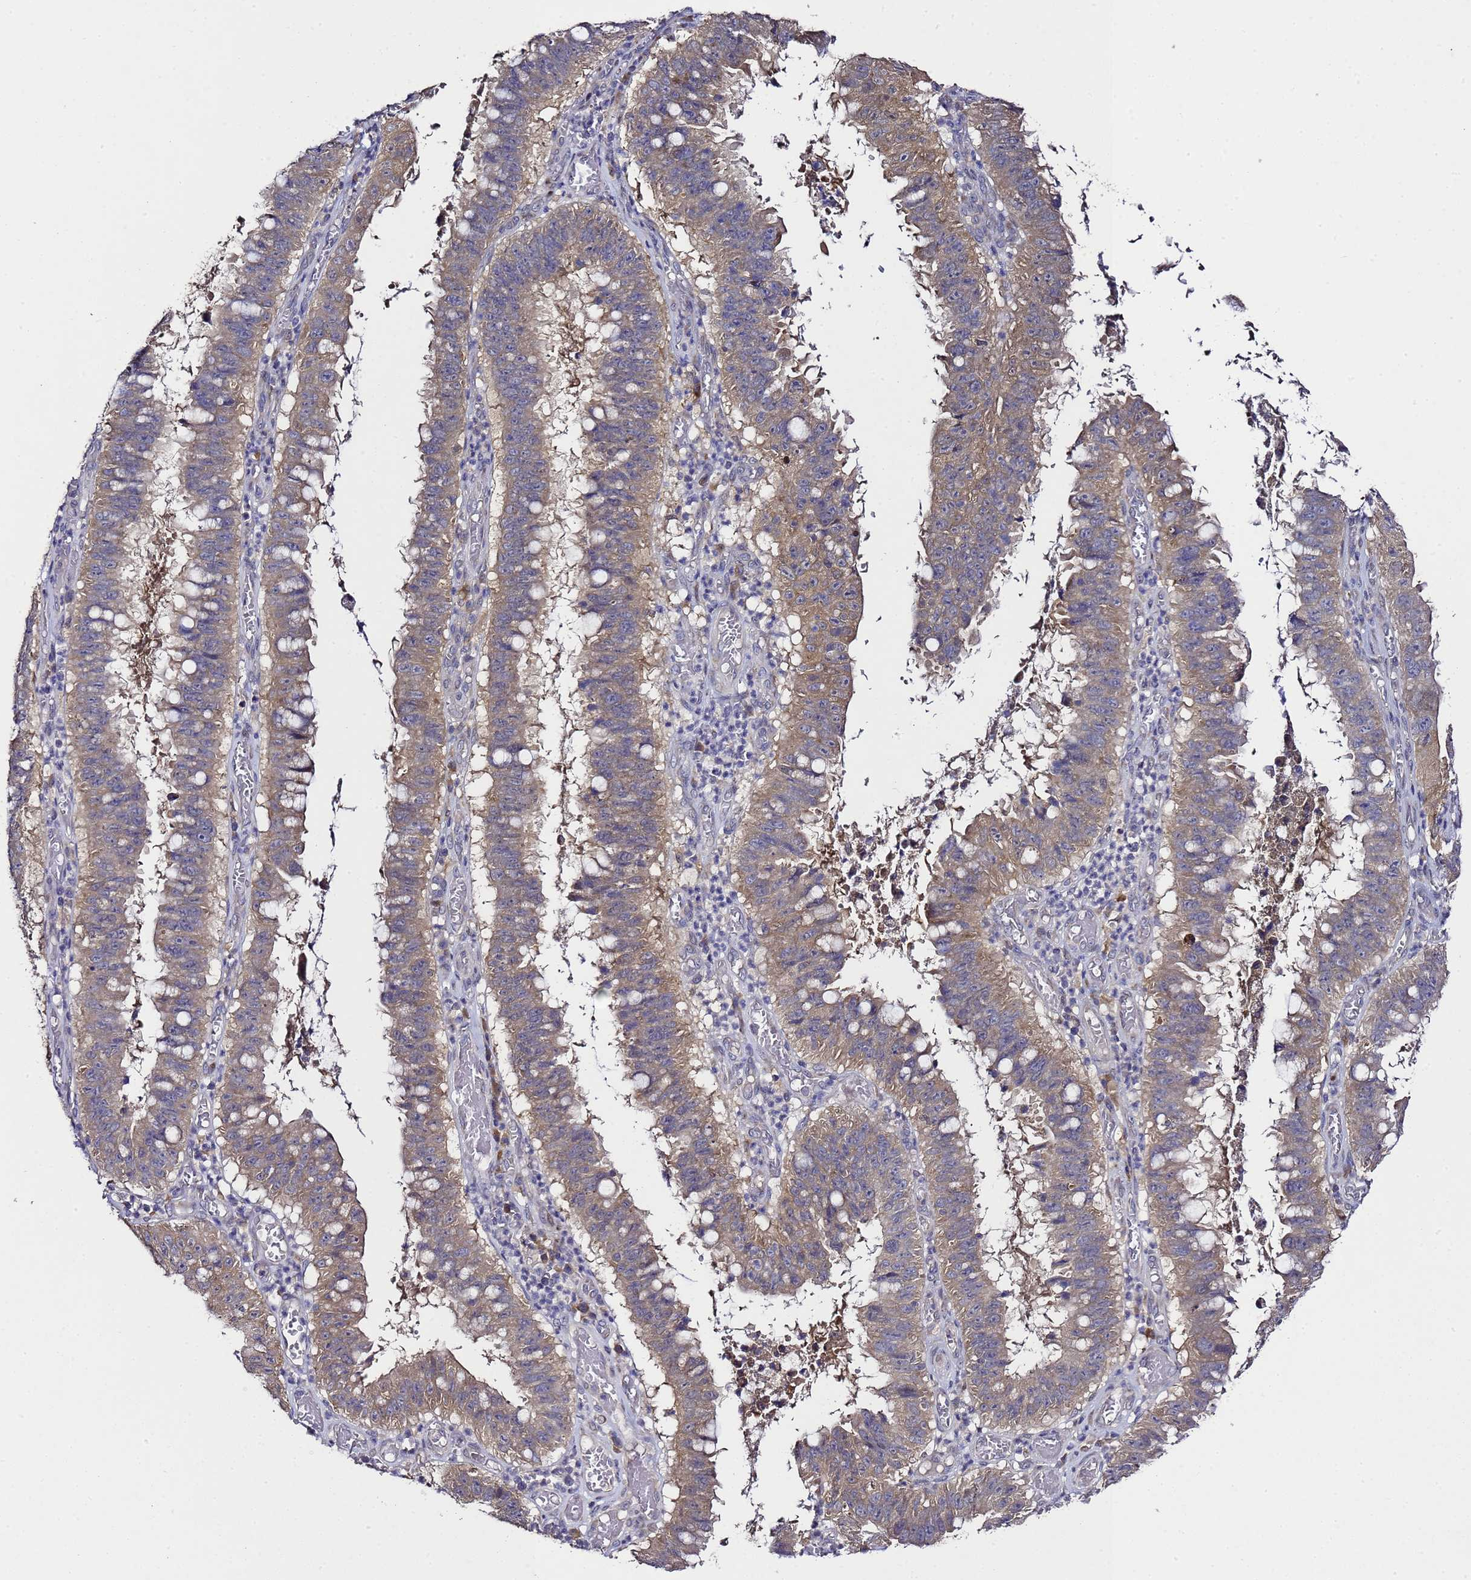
{"staining": {"intensity": "weak", "quantity": ">75%", "location": "cytoplasmic/membranous"}, "tissue": "stomach cancer", "cell_type": "Tumor cells", "image_type": "cancer", "snomed": [{"axis": "morphology", "description": "Adenocarcinoma, NOS"}, {"axis": "topography", "description": "Stomach"}], "caption": "The image reveals immunohistochemical staining of stomach adenocarcinoma. There is weak cytoplasmic/membranous expression is appreciated in about >75% of tumor cells.", "gene": "ALG3", "patient": {"sex": "male", "age": 59}}